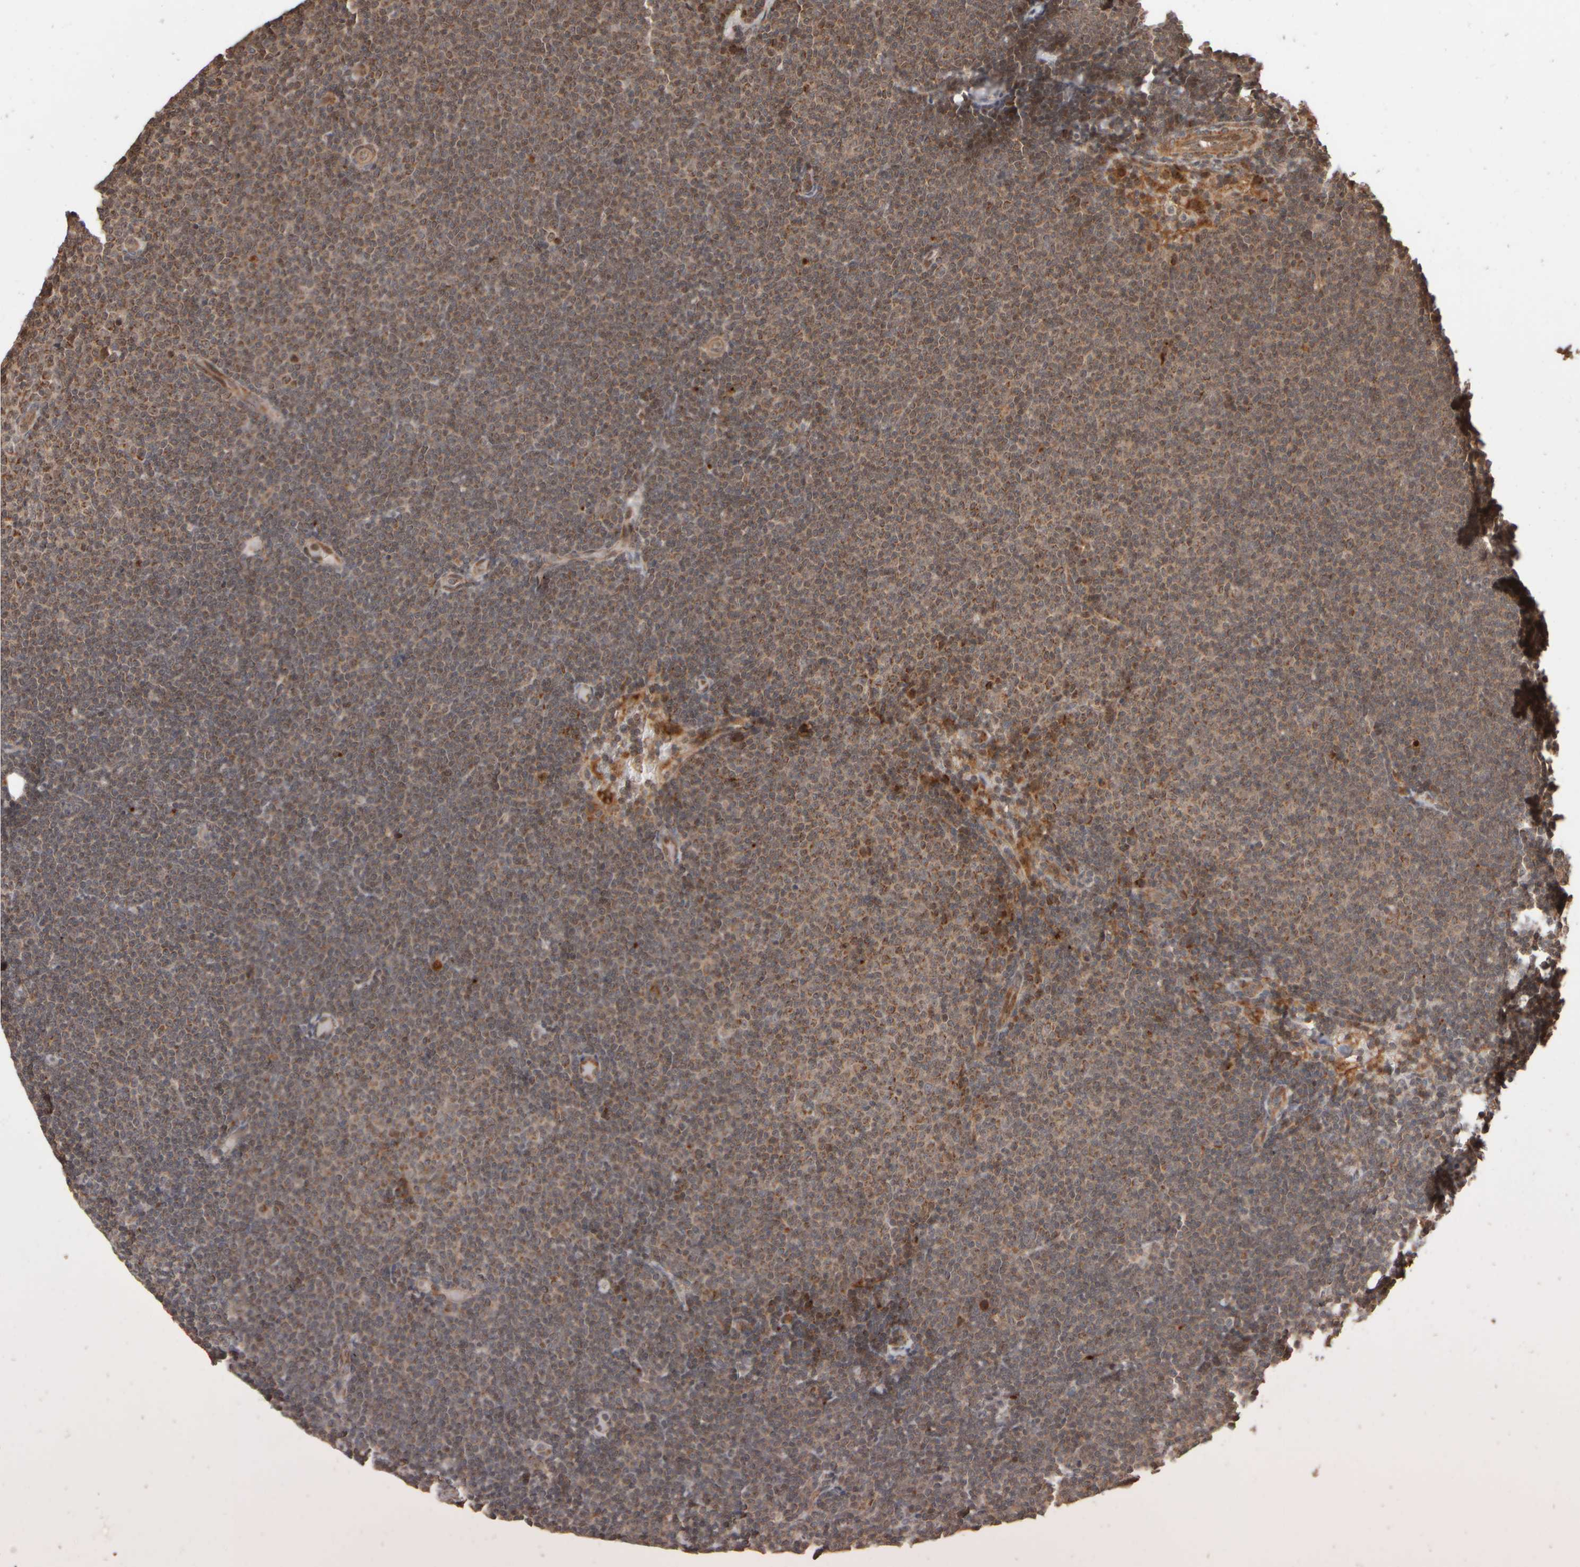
{"staining": {"intensity": "weak", "quantity": ">75%", "location": "cytoplasmic/membranous,nuclear"}, "tissue": "lymphoma", "cell_type": "Tumor cells", "image_type": "cancer", "snomed": [{"axis": "morphology", "description": "Malignant lymphoma, non-Hodgkin's type, Low grade"}, {"axis": "topography", "description": "Lymph node"}], "caption": "Lymphoma stained with a brown dye displays weak cytoplasmic/membranous and nuclear positive staining in approximately >75% of tumor cells.", "gene": "ABHD11", "patient": {"sex": "female", "age": 53}}